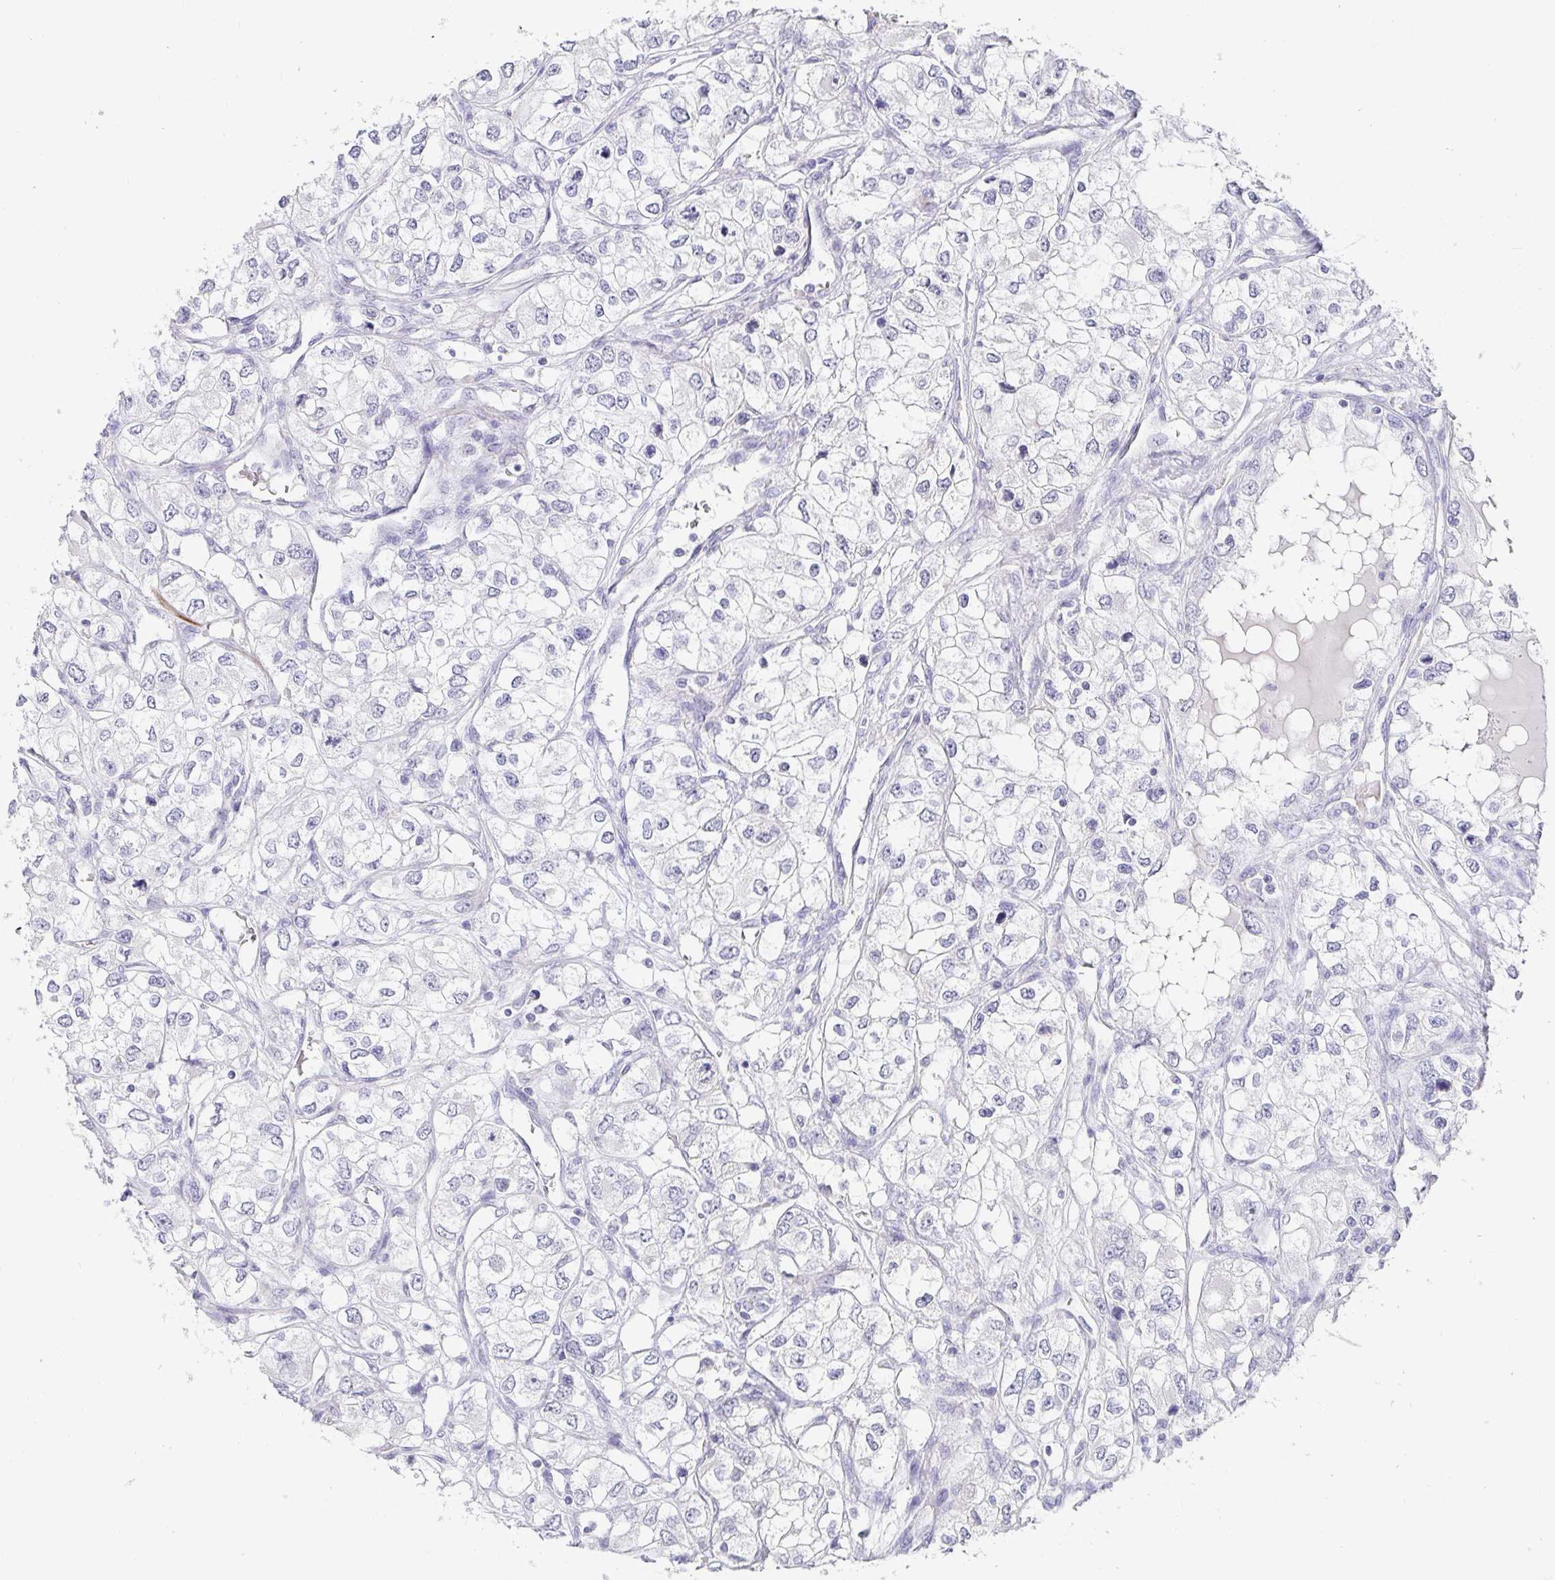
{"staining": {"intensity": "negative", "quantity": "none", "location": "none"}, "tissue": "renal cancer", "cell_type": "Tumor cells", "image_type": "cancer", "snomed": [{"axis": "morphology", "description": "Adenocarcinoma, NOS"}, {"axis": "topography", "description": "Kidney"}], "caption": "Tumor cells are negative for brown protein staining in renal cancer (adenocarcinoma).", "gene": "PDX1", "patient": {"sex": "female", "age": 59}}